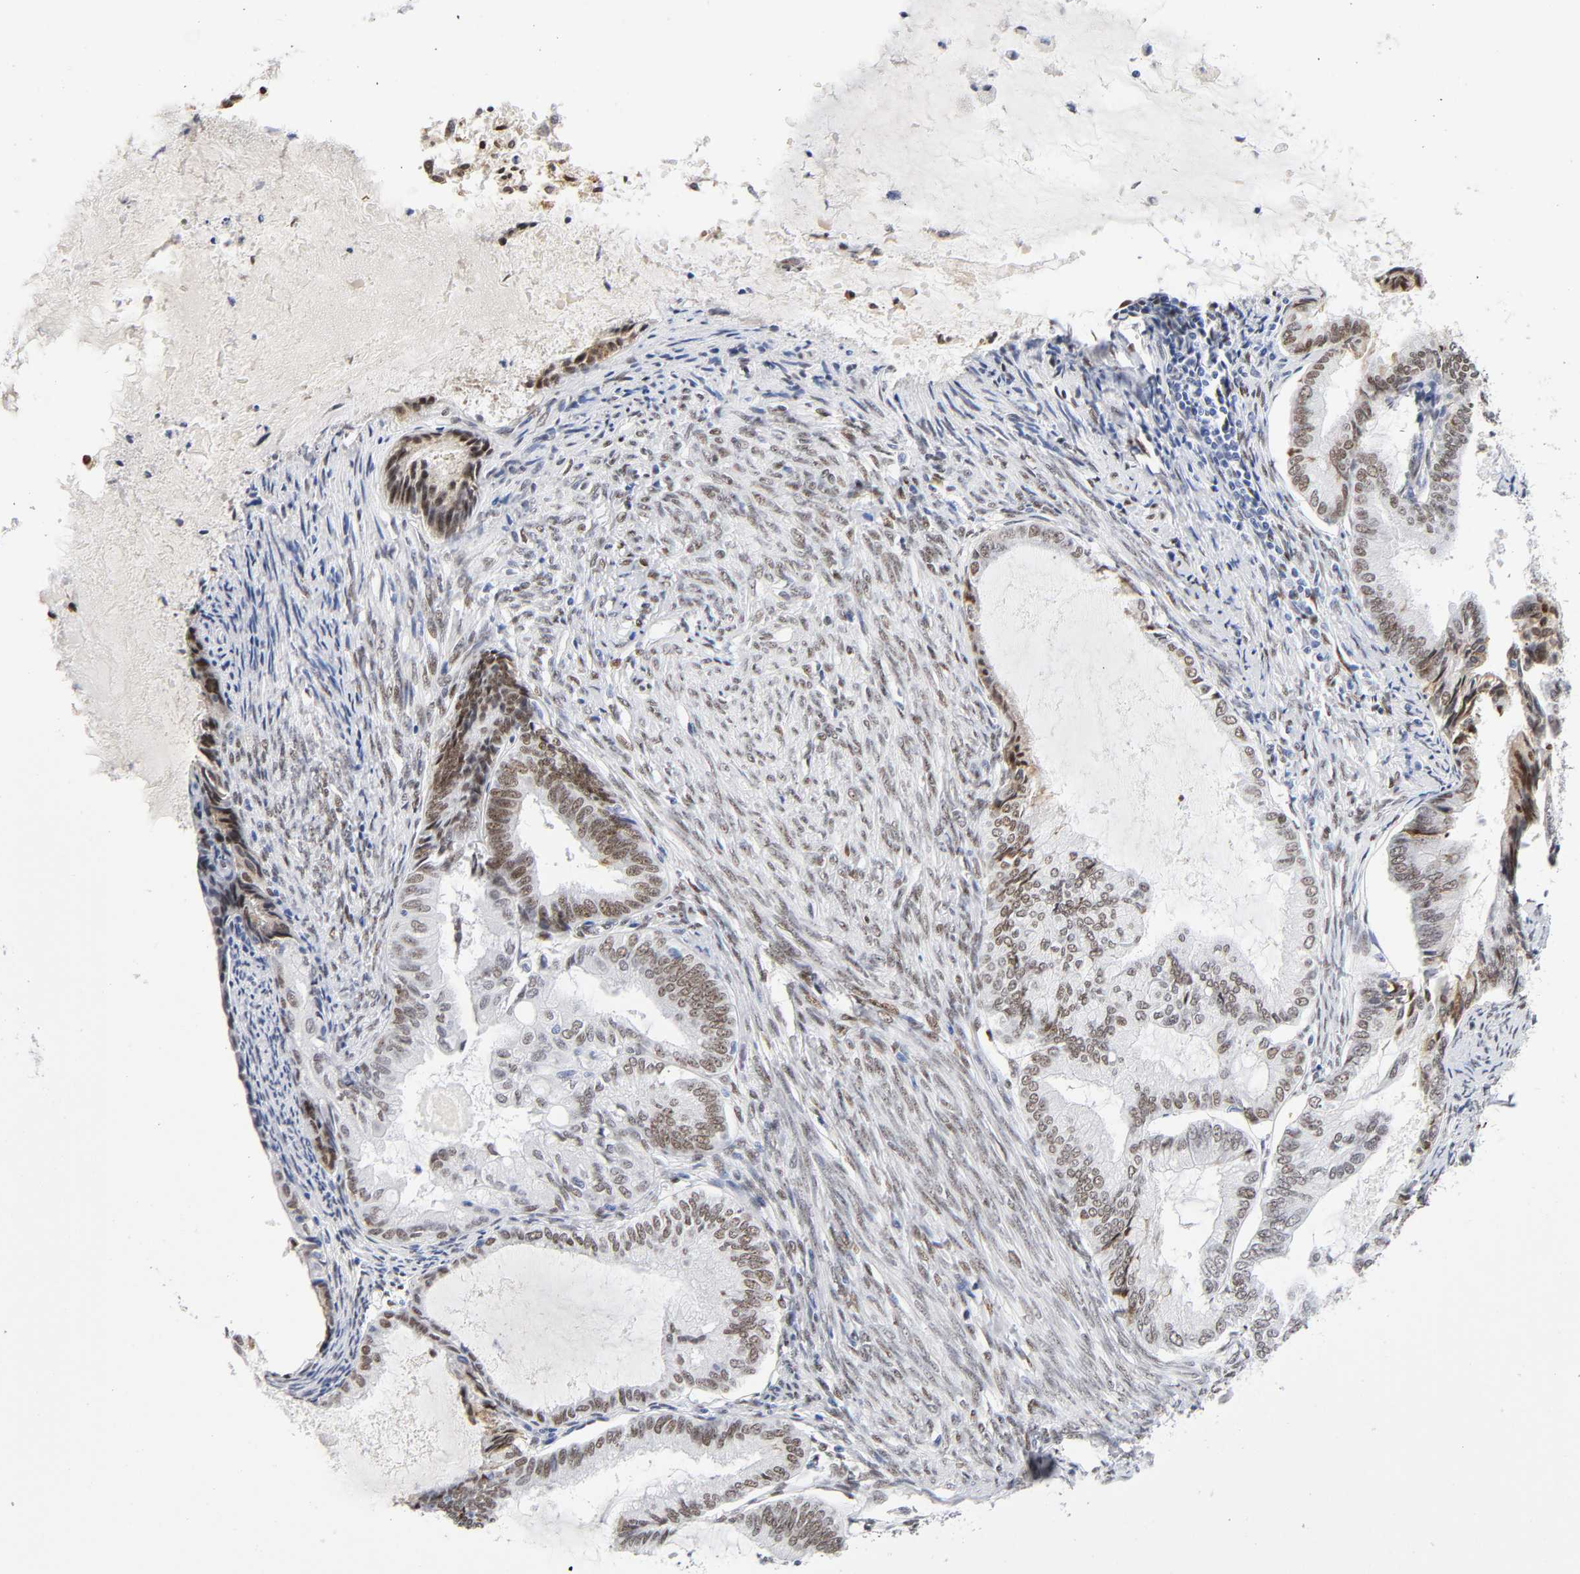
{"staining": {"intensity": "weak", "quantity": ">75%", "location": "nuclear"}, "tissue": "endometrial cancer", "cell_type": "Tumor cells", "image_type": "cancer", "snomed": [{"axis": "morphology", "description": "Adenocarcinoma, NOS"}, {"axis": "topography", "description": "Endometrium"}], "caption": "Immunohistochemistry histopathology image of human endometrial cancer stained for a protein (brown), which exhibits low levels of weak nuclear staining in approximately >75% of tumor cells.", "gene": "NFIC", "patient": {"sex": "female", "age": 86}}